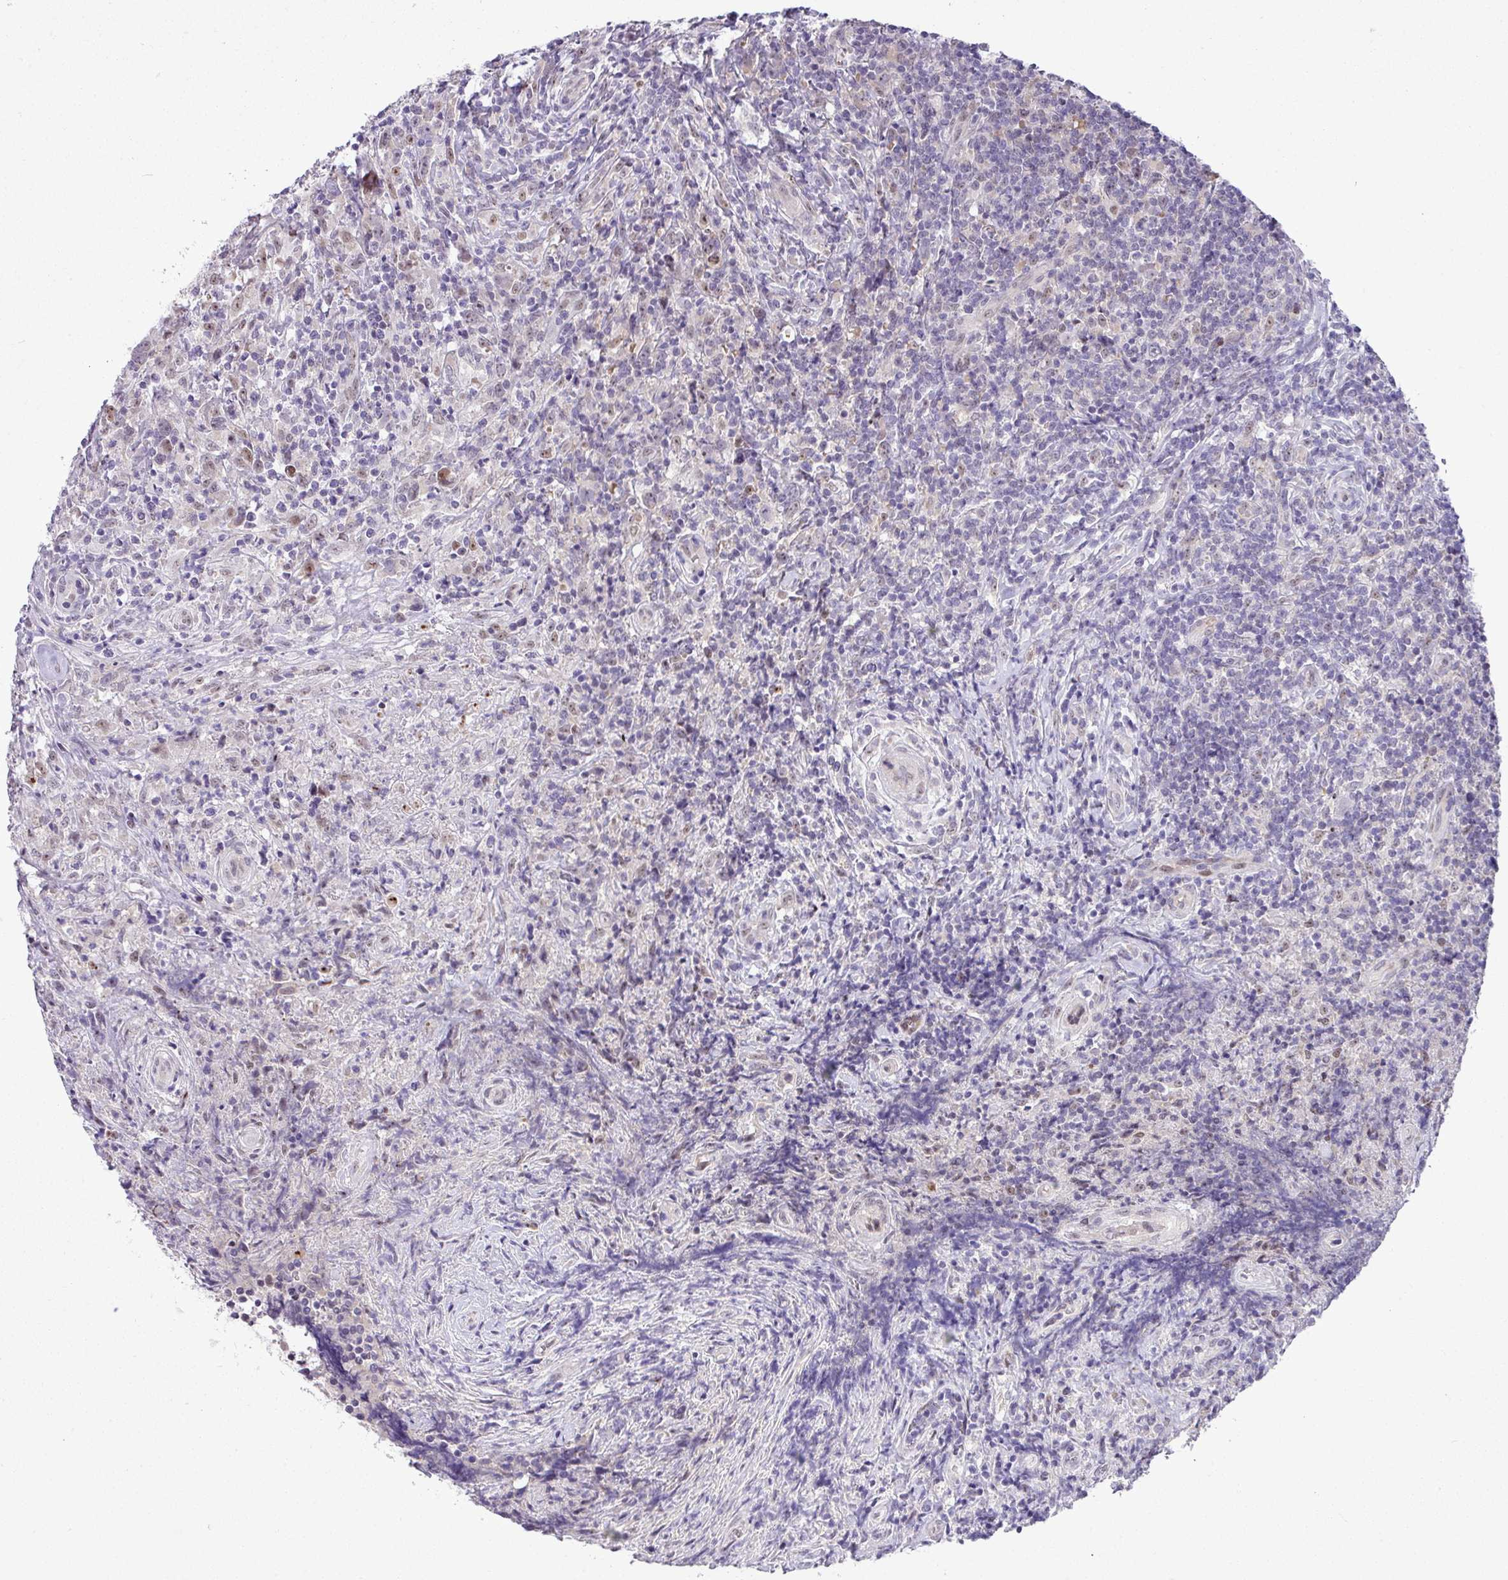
{"staining": {"intensity": "negative", "quantity": "none", "location": "none"}, "tissue": "lymphoma", "cell_type": "Tumor cells", "image_type": "cancer", "snomed": [{"axis": "morphology", "description": "Hodgkin's disease, NOS"}, {"axis": "topography", "description": "Lymph node"}], "caption": "IHC image of human Hodgkin's disease stained for a protein (brown), which exhibits no expression in tumor cells.", "gene": "MAK16", "patient": {"sex": "female", "age": 18}}